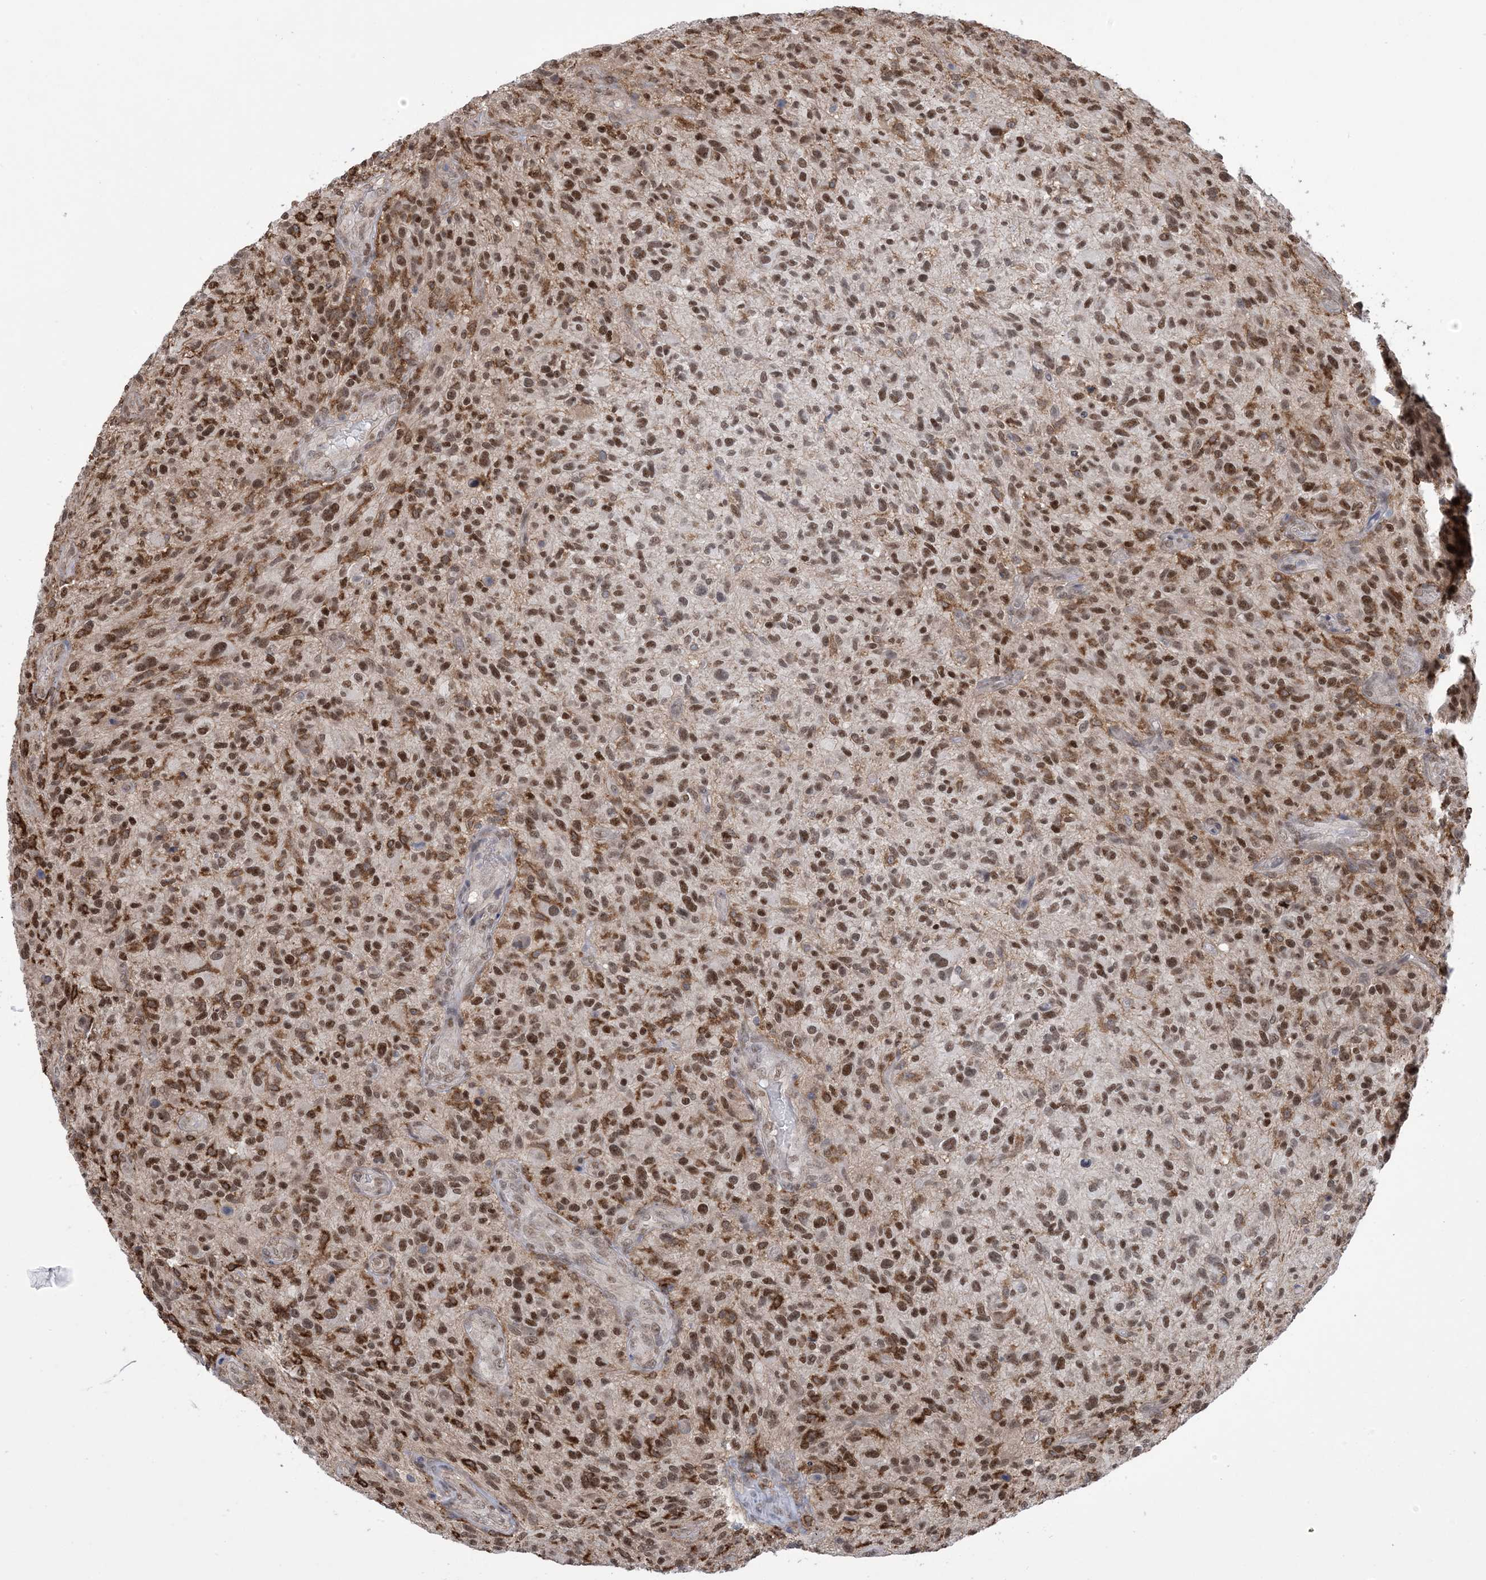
{"staining": {"intensity": "moderate", "quantity": ">75%", "location": "nuclear"}, "tissue": "glioma", "cell_type": "Tumor cells", "image_type": "cancer", "snomed": [{"axis": "morphology", "description": "Glioma, malignant, High grade"}, {"axis": "topography", "description": "Brain"}], "caption": "Human glioma stained for a protein (brown) exhibits moderate nuclear positive staining in approximately >75% of tumor cells.", "gene": "ZNF8", "patient": {"sex": "male", "age": 47}}